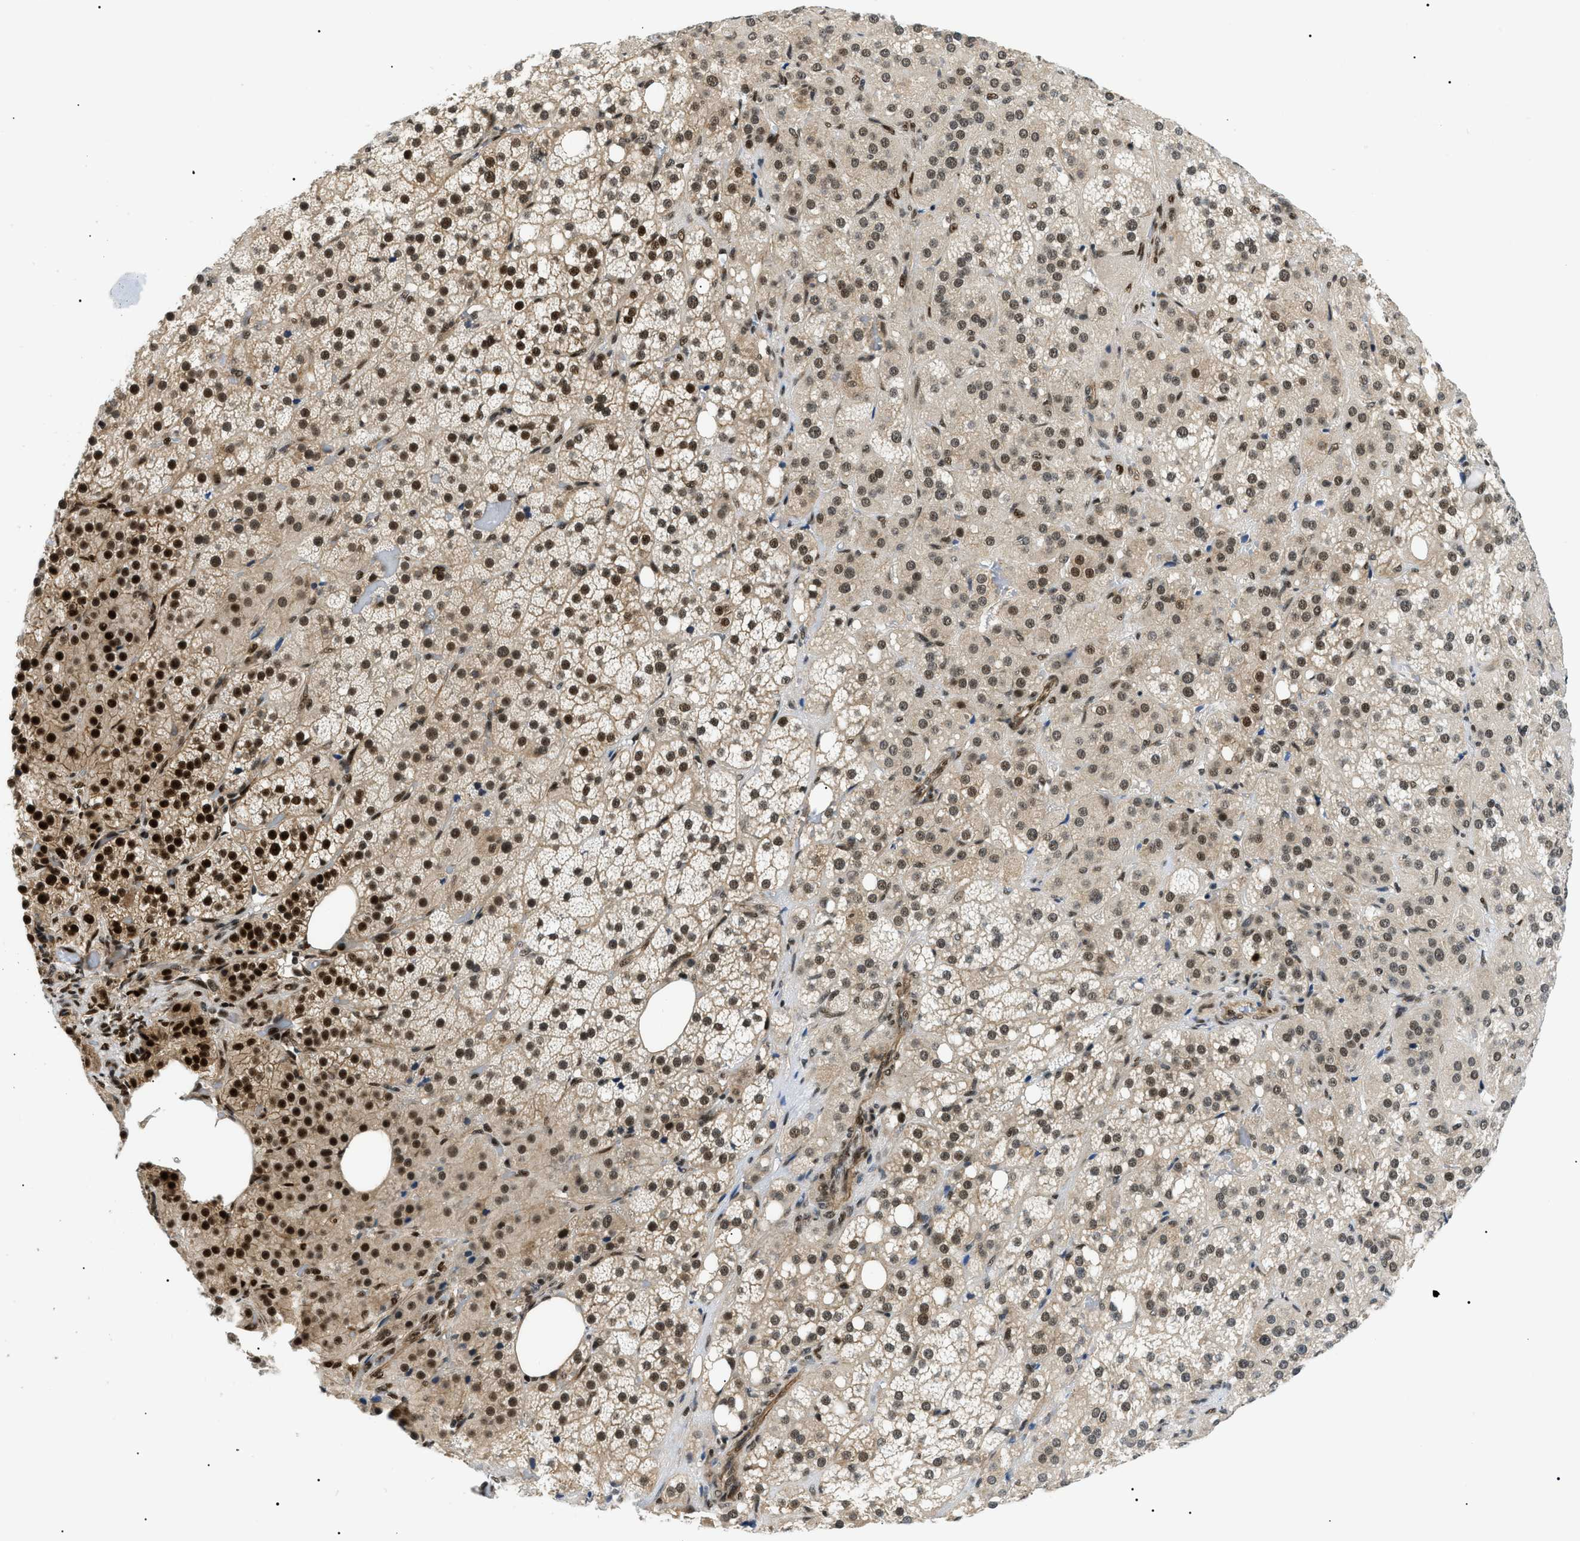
{"staining": {"intensity": "strong", "quantity": ">75%", "location": "cytoplasmic/membranous,nuclear"}, "tissue": "adrenal gland", "cell_type": "Glandular cells", "image_type": "normal", "snomed": [{"axis": "morphology", "description": "Normal tissue, NOS"}, {"axis": "topography", "description": "Adrenal gland"}], "caption": "Protein staining demonstrates strong cytoplasmic/membranous,nuclear expression in about >75% of glandular cells in benign adrenal gland. (IHC, brightfield microscopy, high magnification).", "gene": "CWC25", "patient": {"sex": "female", "age": 59}}